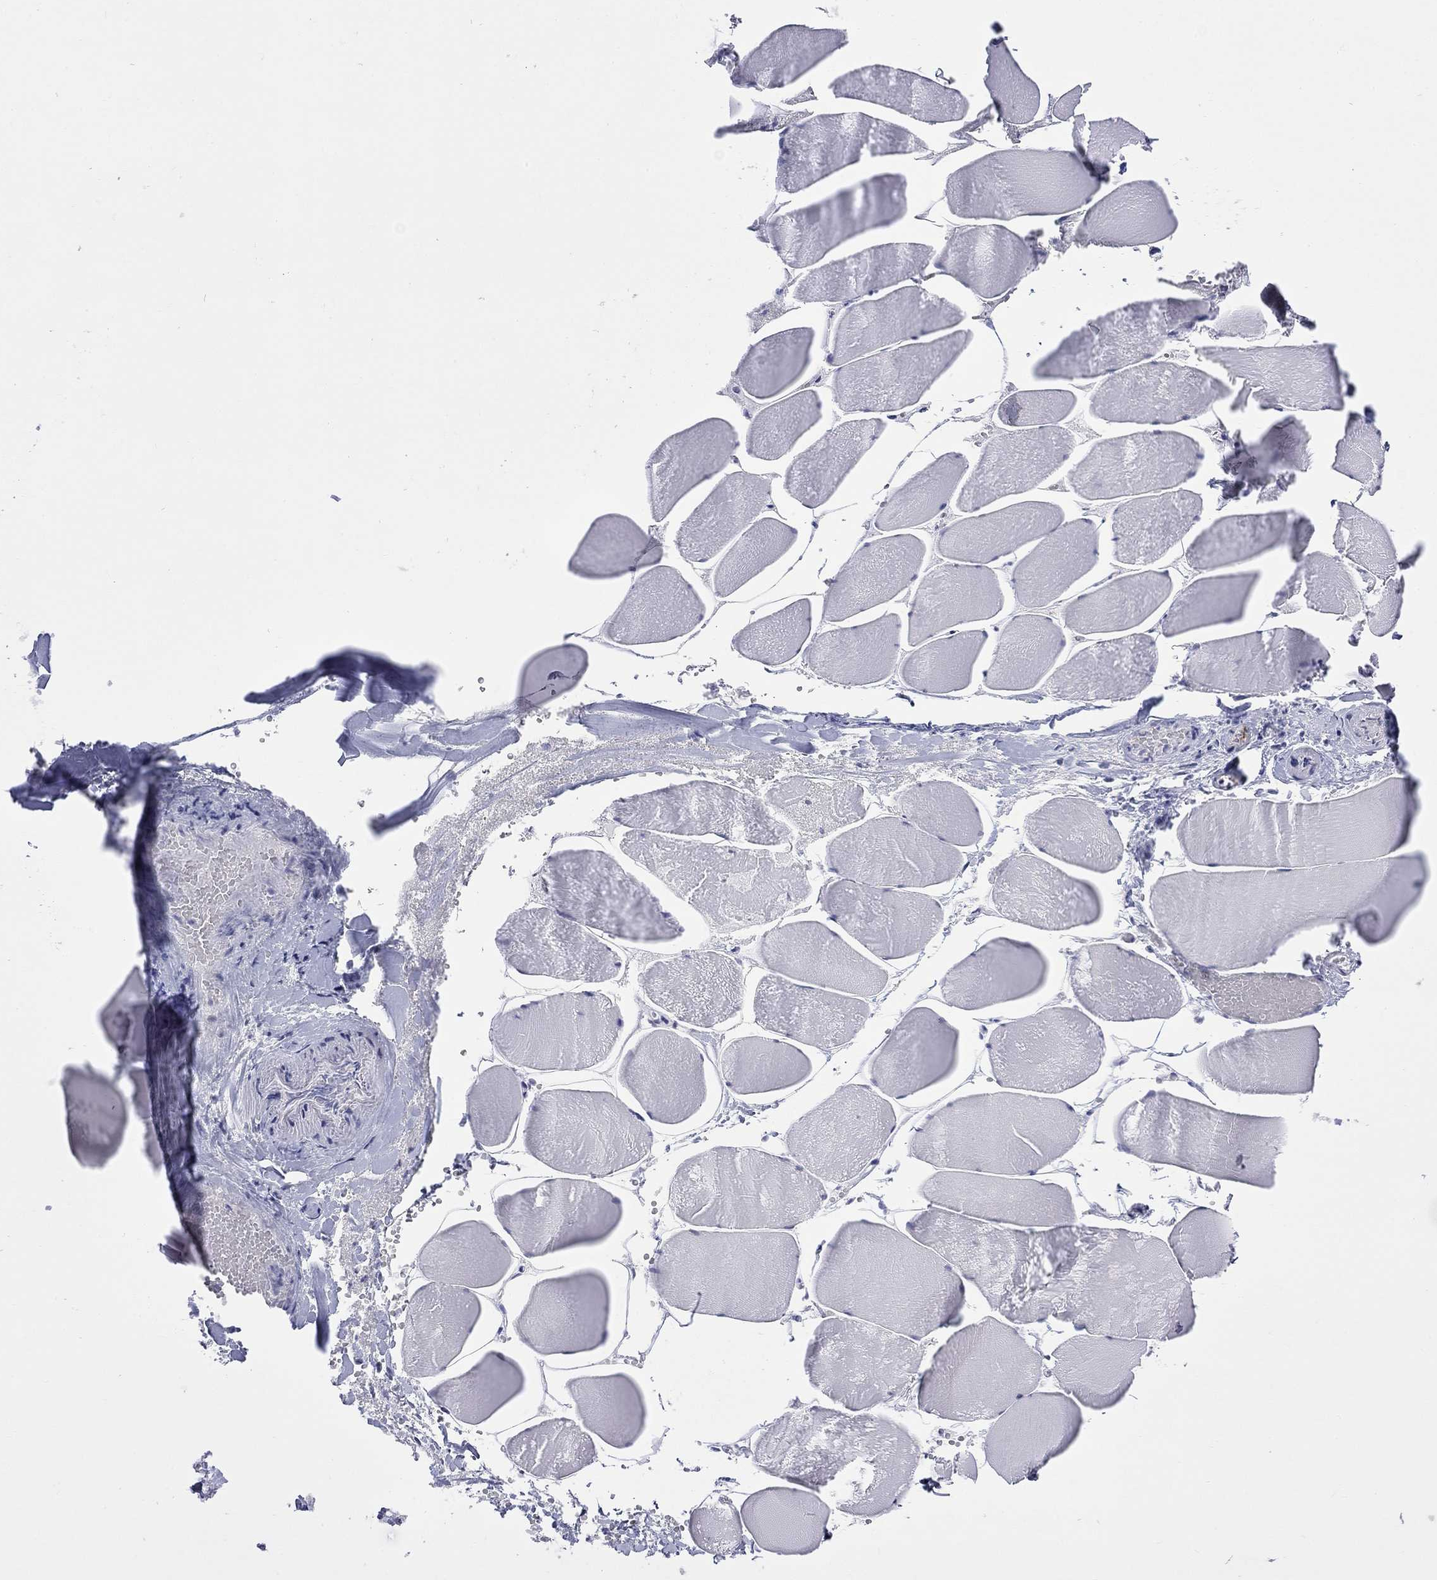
{"staining": {"intensity": "negative", "quantity": "none", "location": "none"}, "tissue": "skeletal muscle", "cell_type": "Myocytes", "image_type": "normal", "snomed": [{"axis": "morphology", "description": "Normal tissue, NOS"}, {"axis": "morphology", "description": "Malignant melanoma, Metastatic site"}, {"axis": "topography", "description": "Skeletal muscle"}], "caption": "IHC image of benign skeletal muscle stained for a protein (brown), which displays no positivity in myocytes. (Stains: DAB (3,3'-diaminobenzidine) IHC with hematoxylin counter stain, Microscopy: brightfield microscopy at high magnification).", "gene": "ECEL1", "patient": {"sex": "male", "age": 50}}